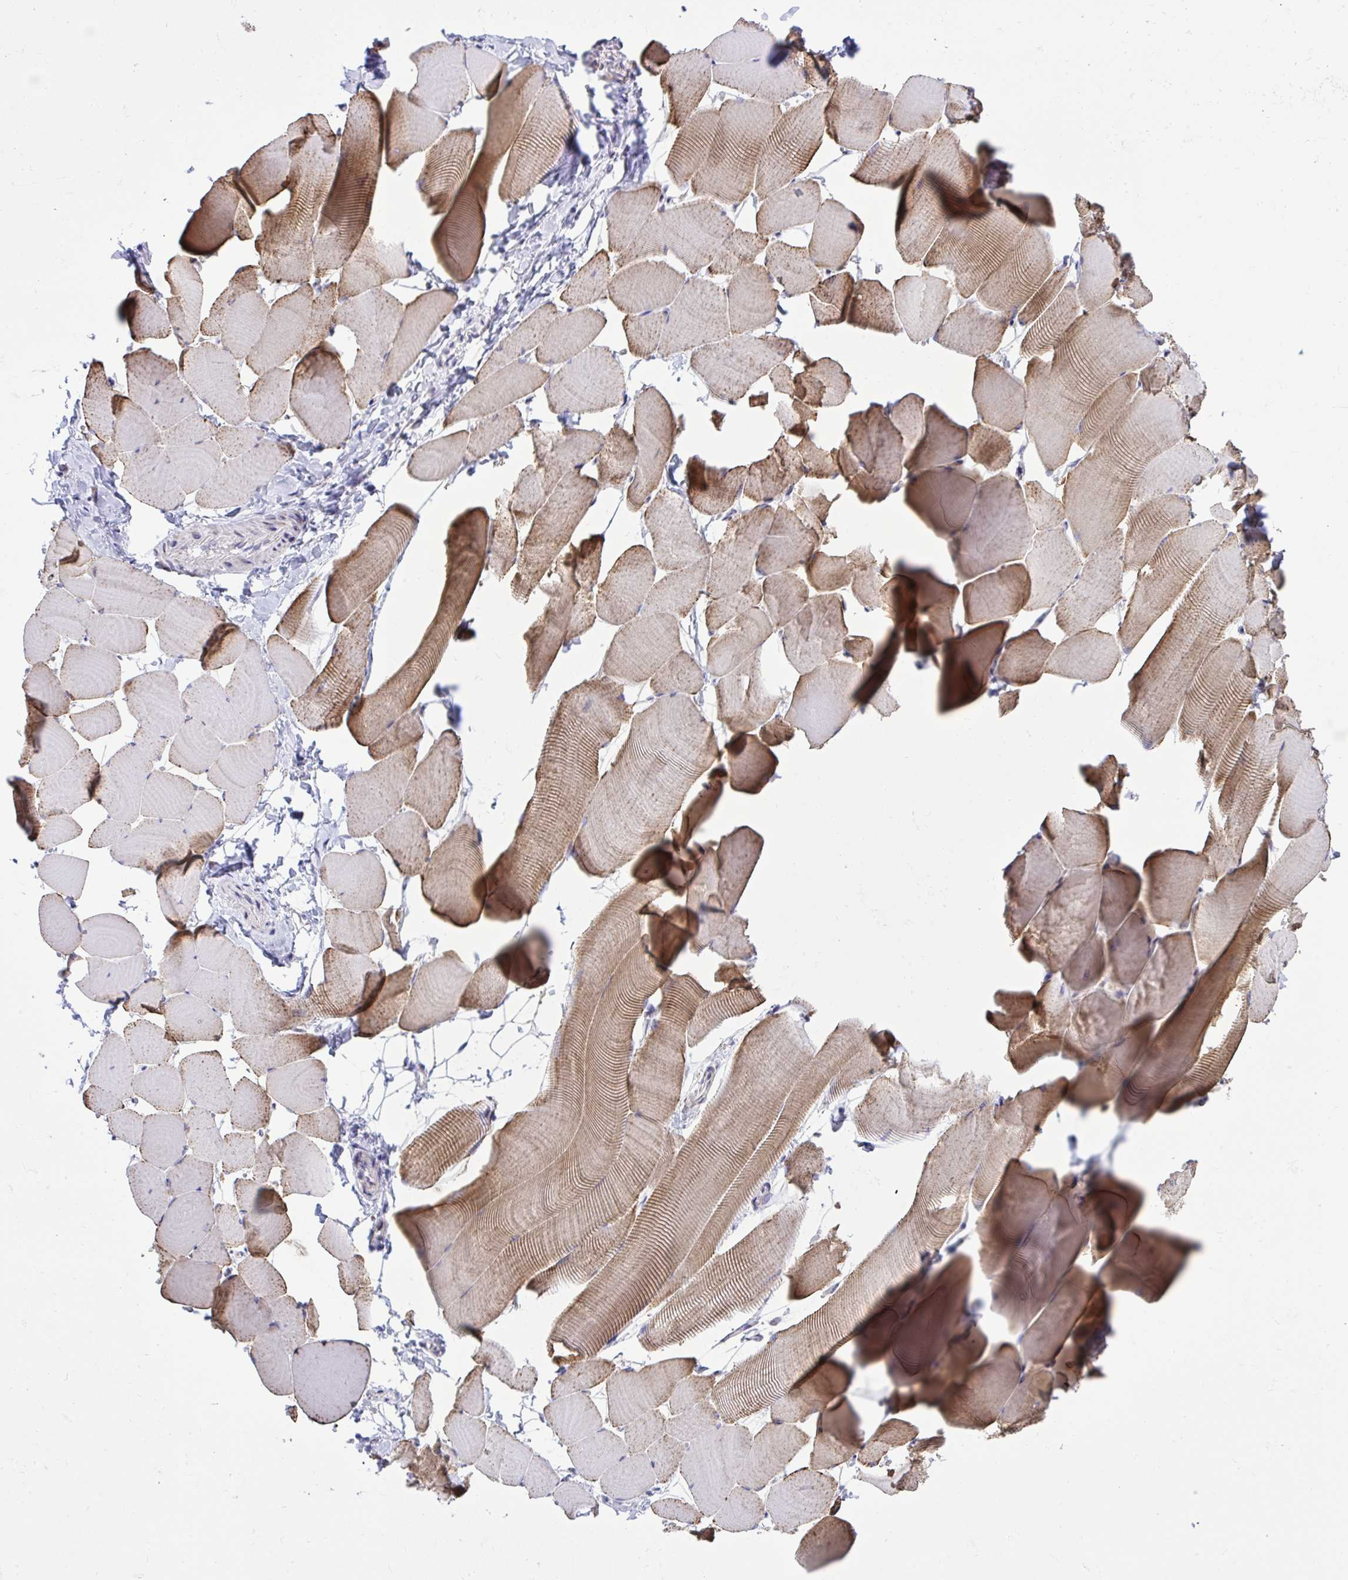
{"staining": {"intensity": "moderate", "quantity": "25%-75%", "location": "cytoplasmic/membranous"}, "tissue": "skeletal muscle", "cell_type": "Myocytes", "image_type": "normal", "snomed": [{"axis": "morphology", "description": "Normal tissue, NOS"}, {"axis": "topography", "description": "Skeletal muscle"}], "caption": "Immunohistochemistry (DAB) staining of unremarkable skeletal muscle displays moderate cytoplasmic/membranous protein expression in about 25%-75% of myocytes. (brown staining indicates protein expression, while blue staining denotes nuclei).", "gene": "ZNF362", "patient": {"sex": "male", "age": 25}}